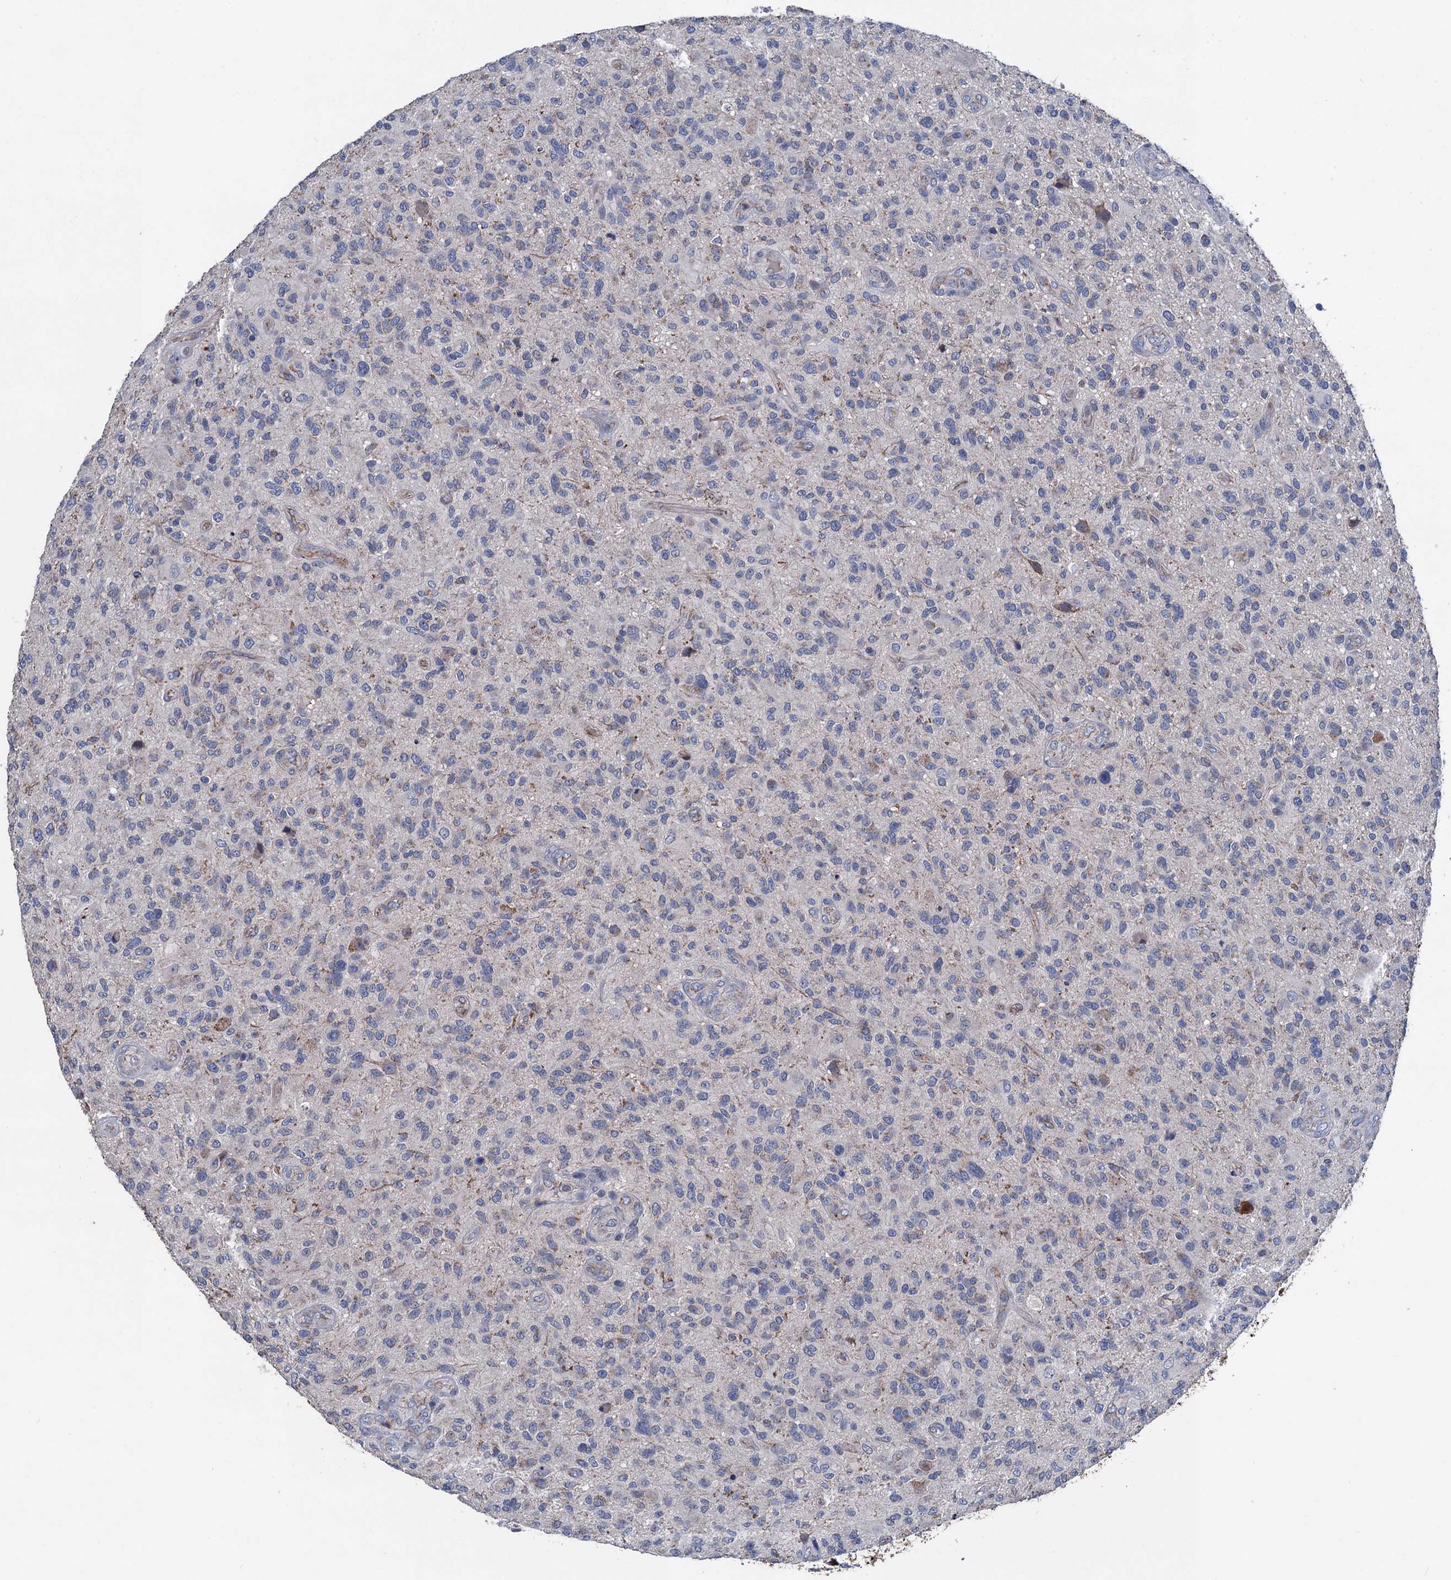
{"staining": {"intensity": "negative", "quantity": "none", "location": "none"}, "tissue": "glioma", "cell_type": "Tumor cells", "image_type": "cancer", "snomed": [{"axis": "morphology", "description": "Glioma, malignant, High grade"}, {"axis": "topography", "description": "Brain"}], "caption": "This is an IHC photomicrograph of human malignant high-grade glioma. There is no positivity in tumor cells.", "gene": "DGLUCY", "patient": {"sex": "male", "age": 47}}